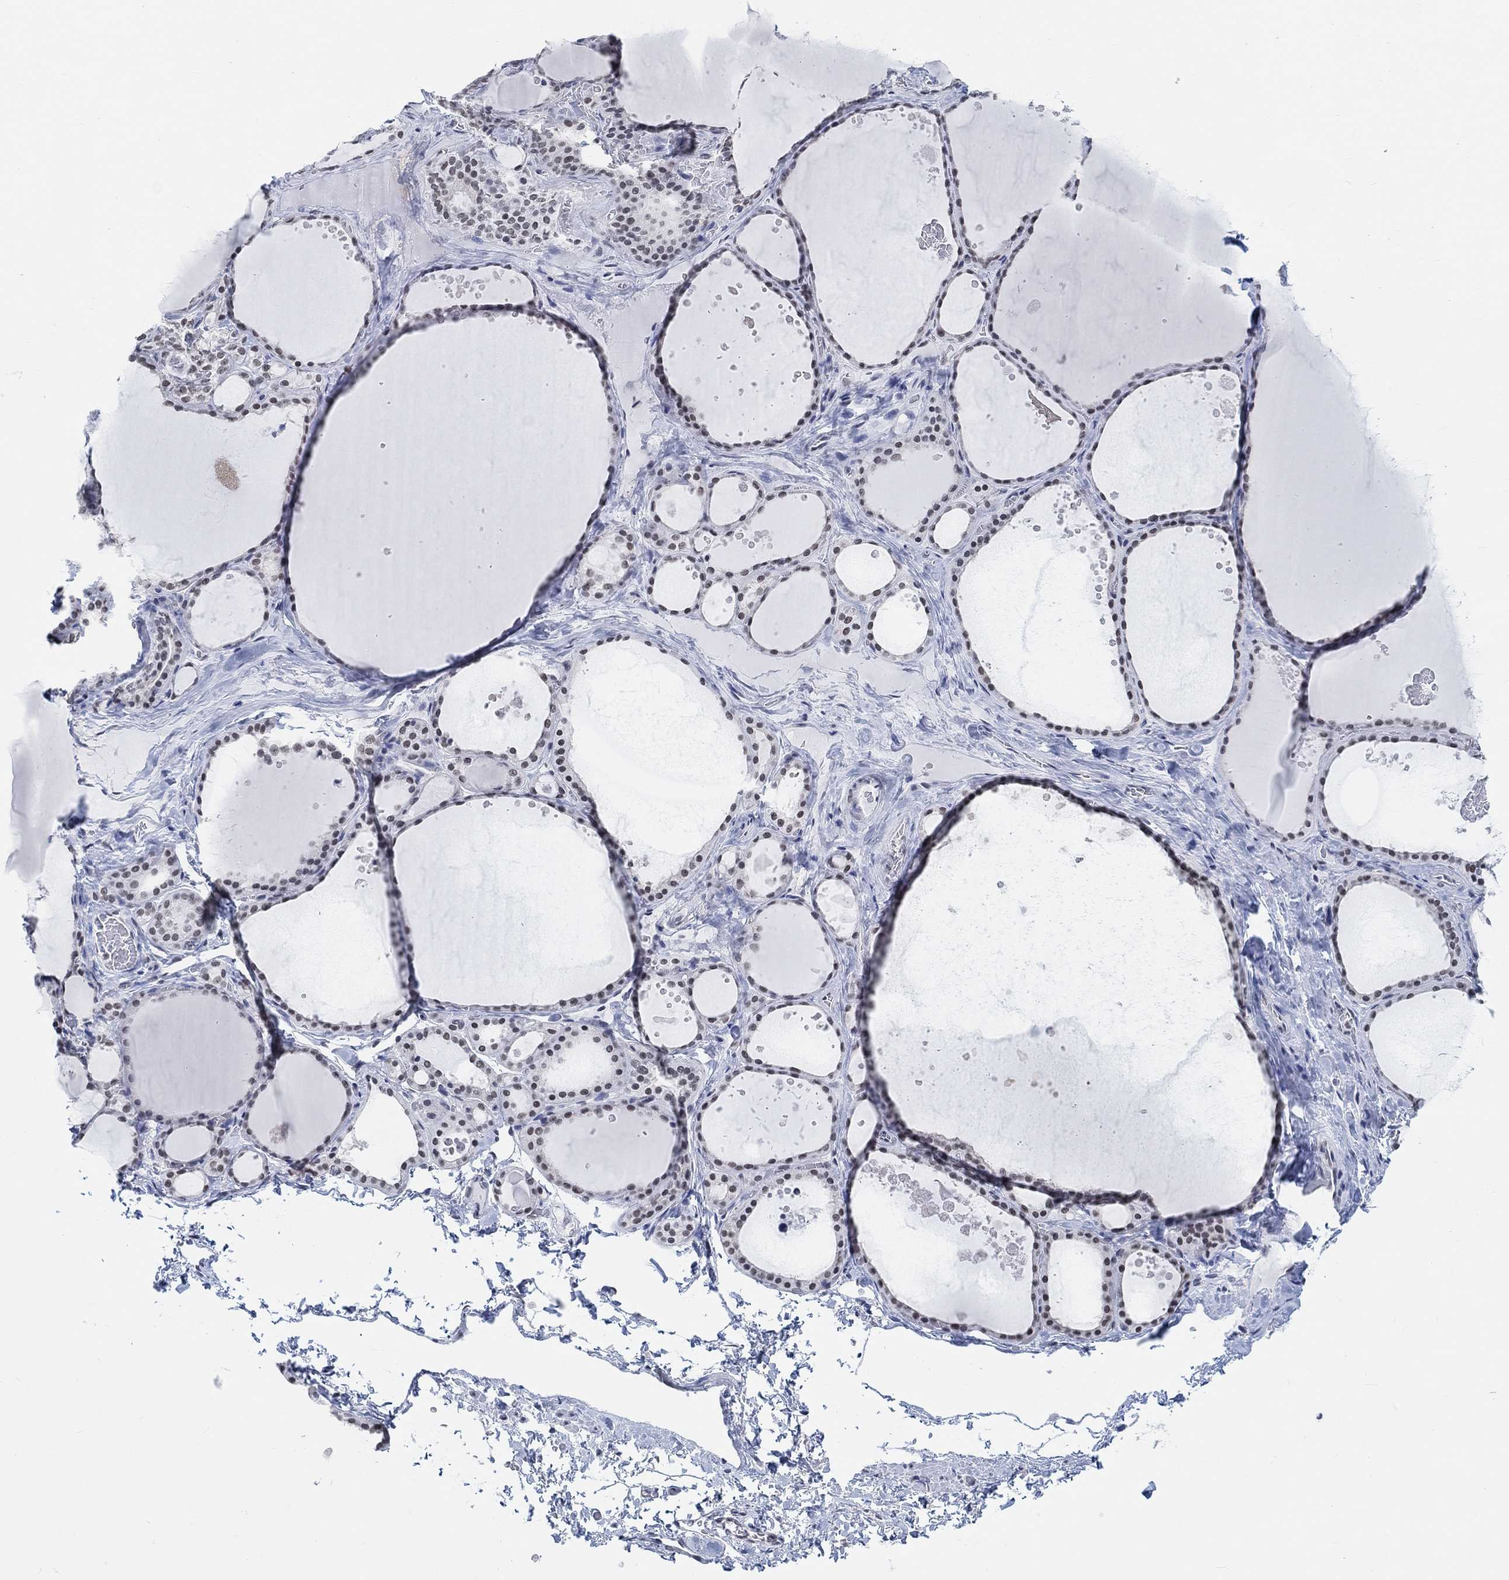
{"staining": {"intensity": "weak", "quantity": "<25%", "location": "nuclear"}, "tissue": "thyroid gland", "cell_type": "Glandular cells", "image_type": "normal", "snomed": [{"axis": "morphology", "description": "Normal tissue, NOS"}, {"axis": "topography", "description": "Thyroid gland"}], "caption": "The micrograph exhibits no significant expression in glandular cells of thyroid gland.", "gene": "PURG", "patient": {"sex": "male", "age": 63}}